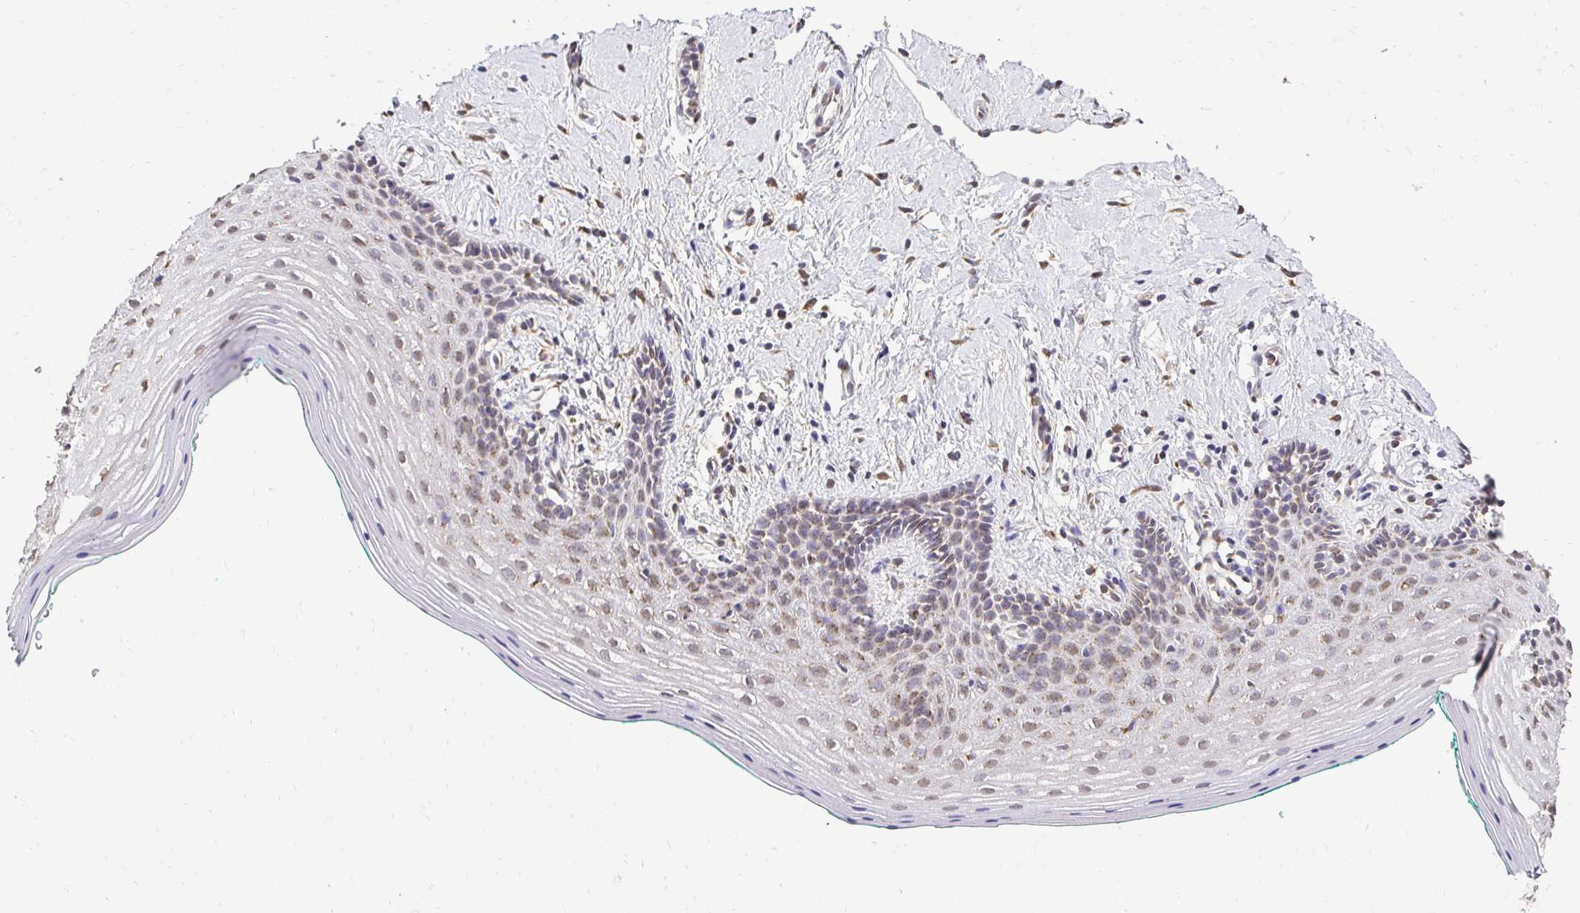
{"staining": {"intensity": "moderate", "quantity": "25%-75%", "location": "cytoplasmic/membranous,nuclear"}, "tissue": "vagina", "cell_type": "Squamous epithelial cells", "image_type": "normal", "snomed": [{"axis": "morphology", "description": "Normal tissue, NOS"}, {"axis": "topography", "description": "Vagina"}], "caption": "IHC of unremarkable human vagina demonstrates medium levels of moderate cytoplasmic/membranous,nuclear positivity in approximately 25%-75% of squamous epithelial cells. The staining is performed using DAB (3,3'-diaminobenzidine) brown chromogen to label protein expression. The nuclei are counter-stained blue using hematoxylin.", "gene": "RHEBL1", "patient": {"sex": "female", "age": 42}}